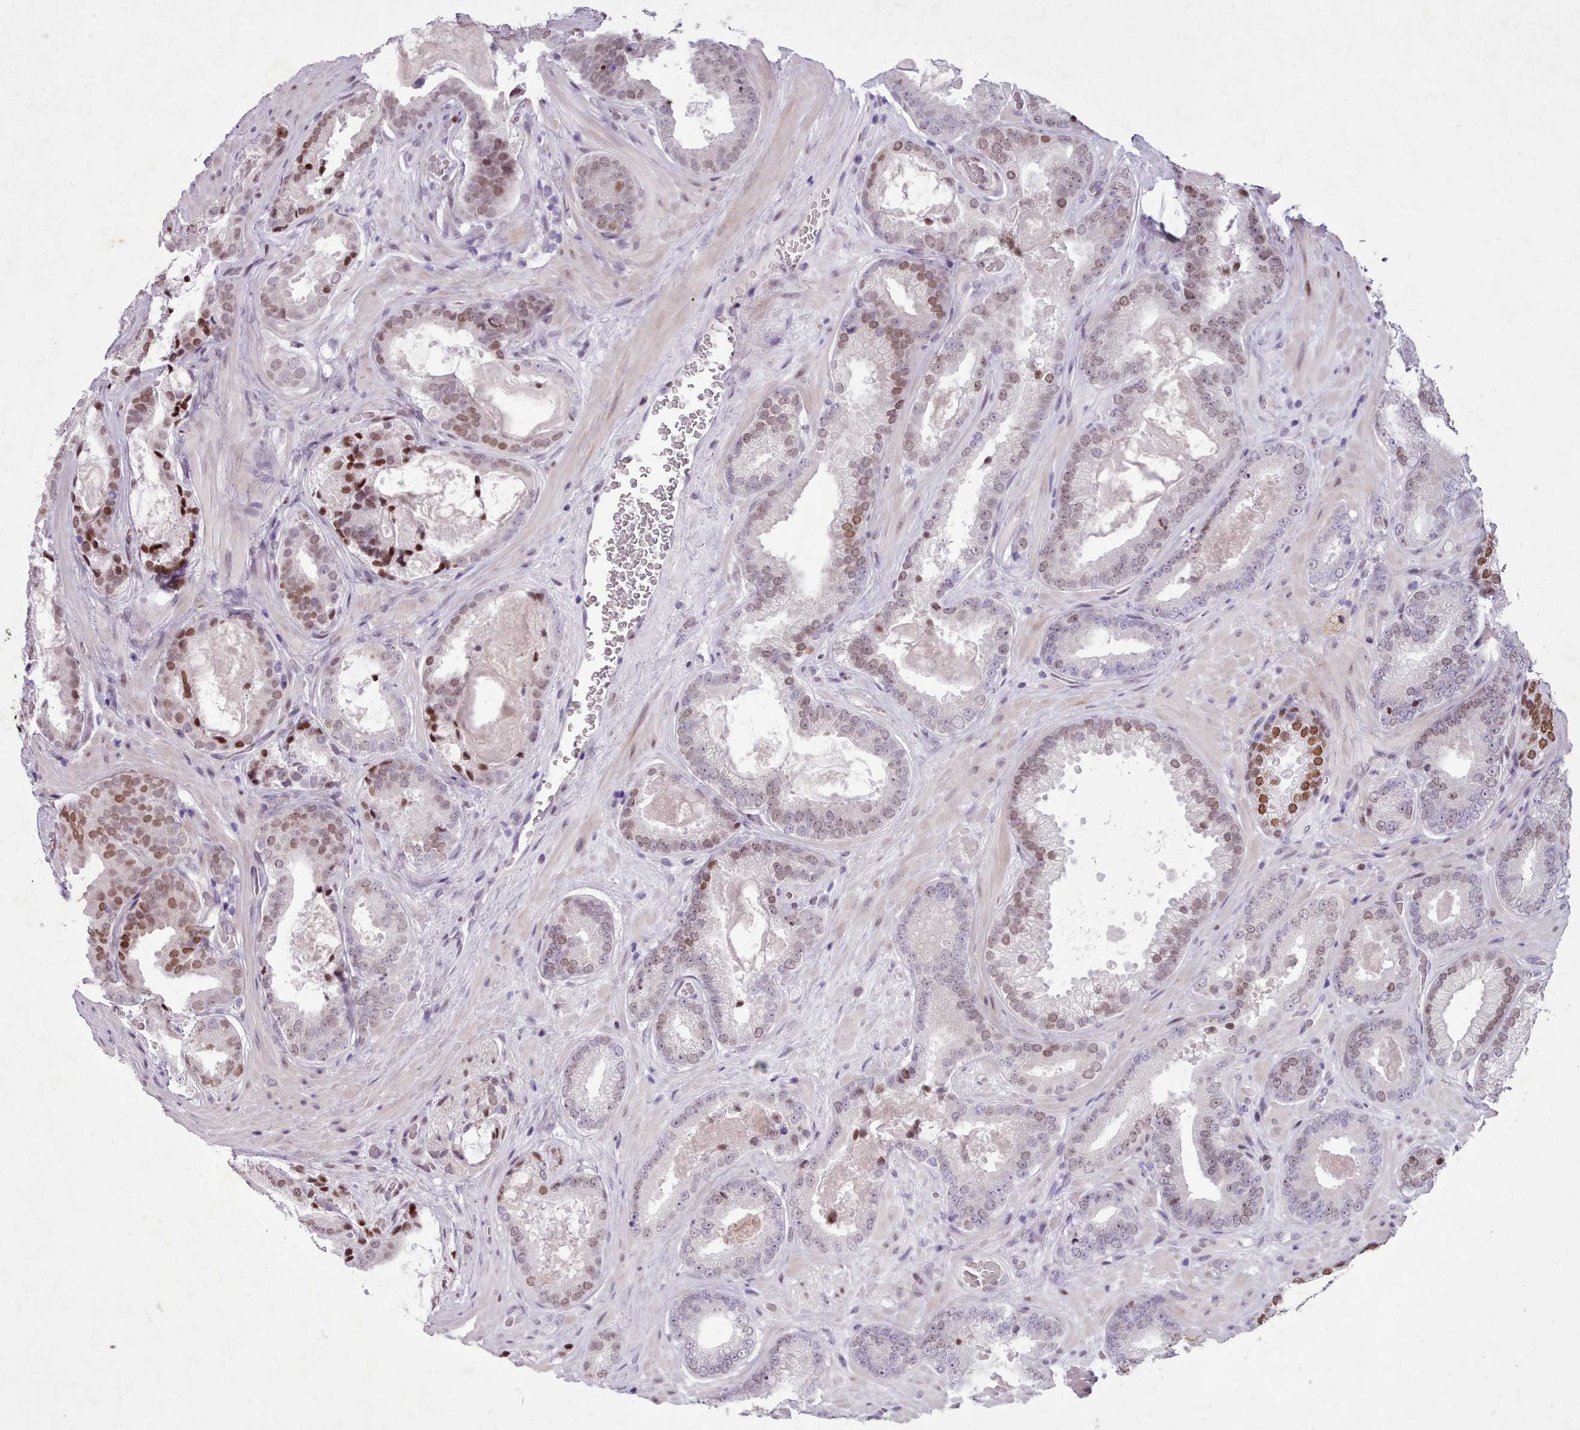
{"staining": {"intensity": "moderate", "quantity": "<25%", "location": "nuclear"}, "tissue": "prostate cancer", "cell_type": "Tumor cells", "image_type": "cancer", "snomed": [{"axis": "morphology", "description": "Adenocarcinoma, Low grade"}, {"axis": "topography", "description": "Prostate"}], "caption": "Immunohistochemical staining of prostate cancer displays low levels of moderate nuclear expression in about <25% of tumor cells.", "gene": "KCNT2", "patient": {"sex": "male", "age": 57}}